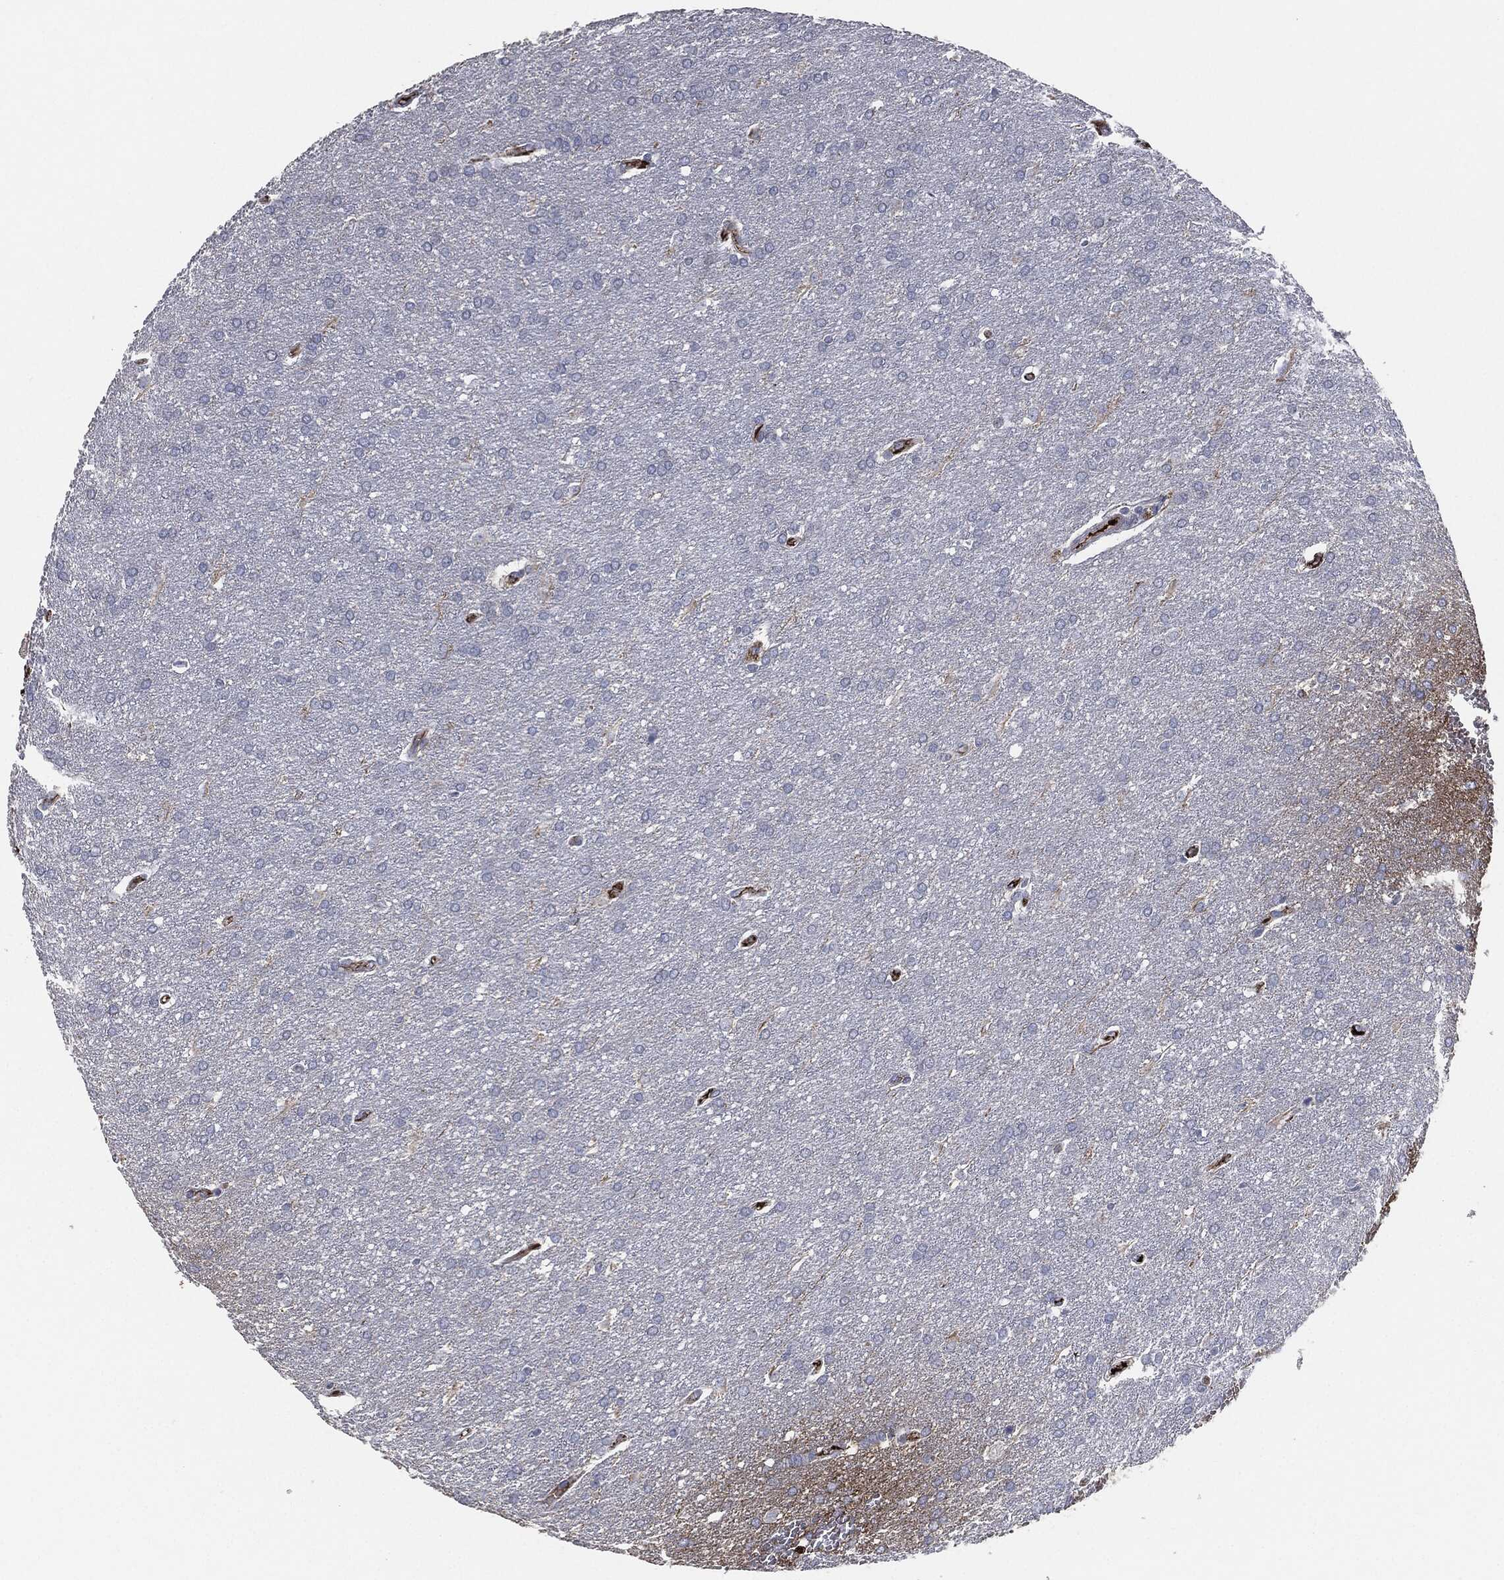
{"staining": {"intensity": "negative", "quantity": "none", "location": "none"}, "tissue": "glioma", "cell_type": "Tumor cells", "image_type": "cancer", "snomed": [{"axis": "morphology", "description": "Glioma, malignant, Low grade"}, {"axis": "topography", "description": "Brain"}], "caption": "IHC image of malignant glioma (low-grade) stained for a protein (brown), which shows no positivity in tumor cells.", "gene": "APOB", "patient": {"sex": "female", "age": 32}}